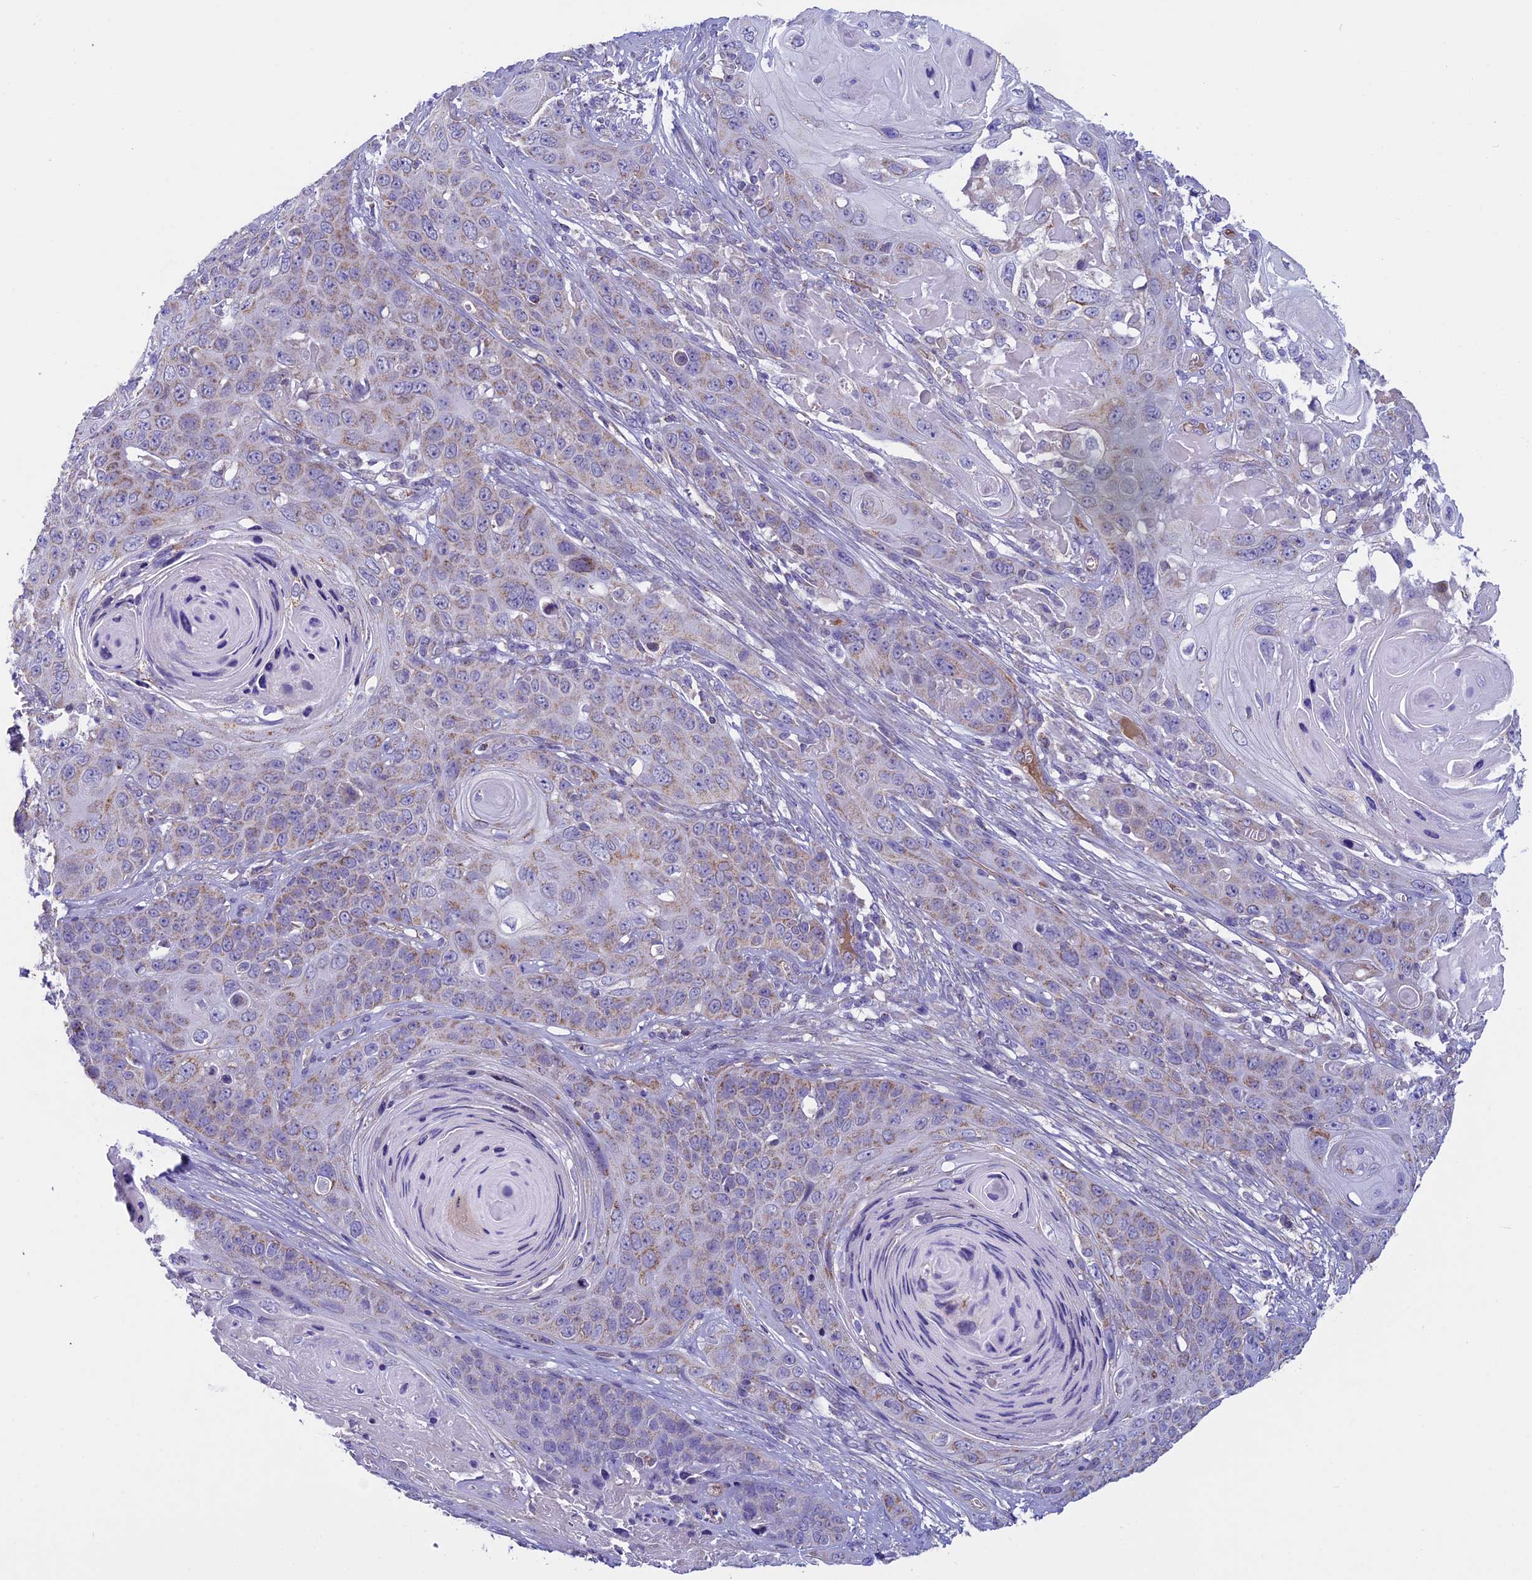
{"staining": {"intensity": "weak", "quantity": ">75%", "location": "cytoplasmic/membranous"}, "tissue": "skin cancer", "cell_type": "Tumor cells", "image_type": "cancer", "snomed": [{"axis": "morphology", "description": "Squamous cell carcinoma, NOS"}, {"axis": "topography", "description": "Skin"}], "caption": "A high-resolution image shows immunohistochemistry (IHC) staining of skin squamous cell carcinoma, which demonstrates weak cytoplasmic/membranous positivity in approximately >75% of tumor cells.", "gene": "MFSD12", "patient": {"sex": "male", "age": 55}}